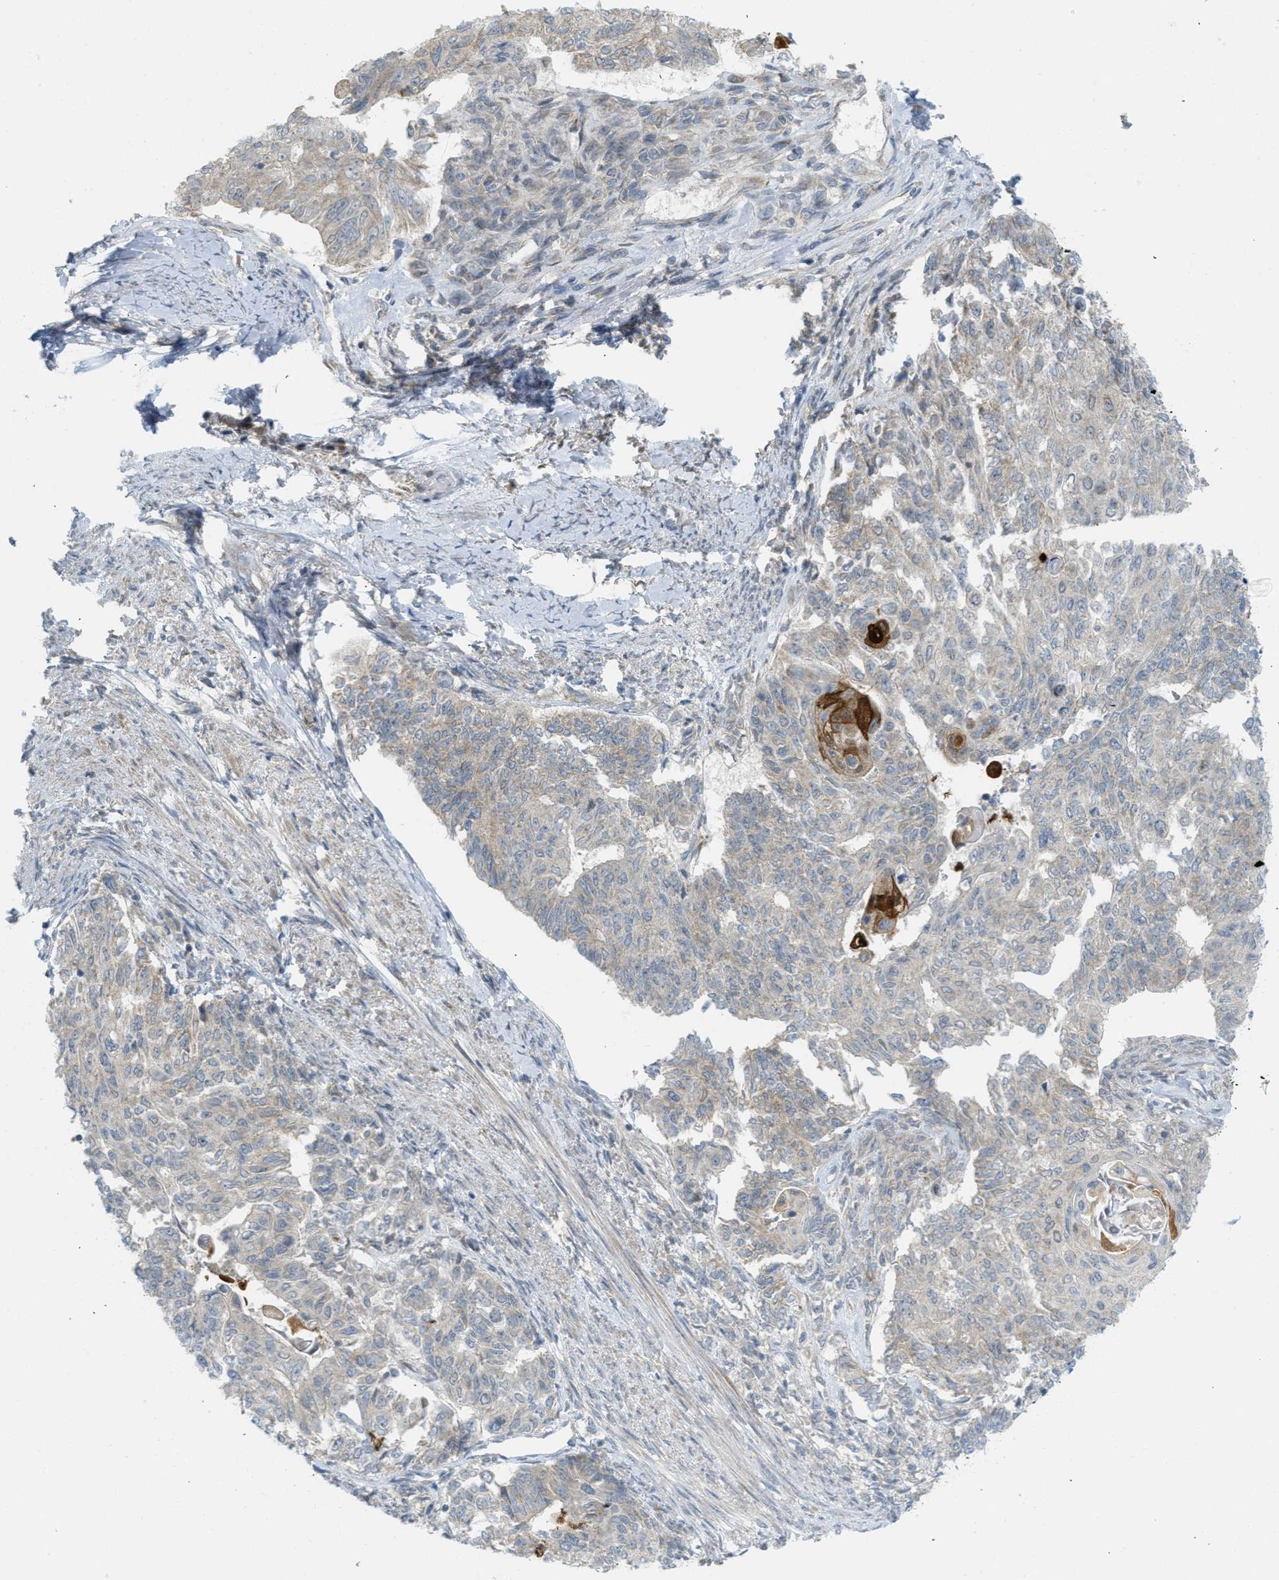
{"staining": {"intensity": "negative", "quantity": "none", "location": "none"}, "tissue": "endometrial cancer", "cell_type": "Tumor cells", "image_type": "cancer", "snomed": [{"axis": "morphology", "description": "Adenocarcinoma, NOS"}, {"axis": "topography", "description": "Endometrium"}], "caption": "High power microscopy histopathology image of an immunohistochemistry image of adenocarcinoma (endometrial), revealing no significant expression in tumor cells. The staining is performed using DAB (3,3'-diaminobenzidine) brown chromogen with nuclei counter-stained in using hematoxylin.", "gene": "PROC", "patient": {"sex": "female", "age": 32}}